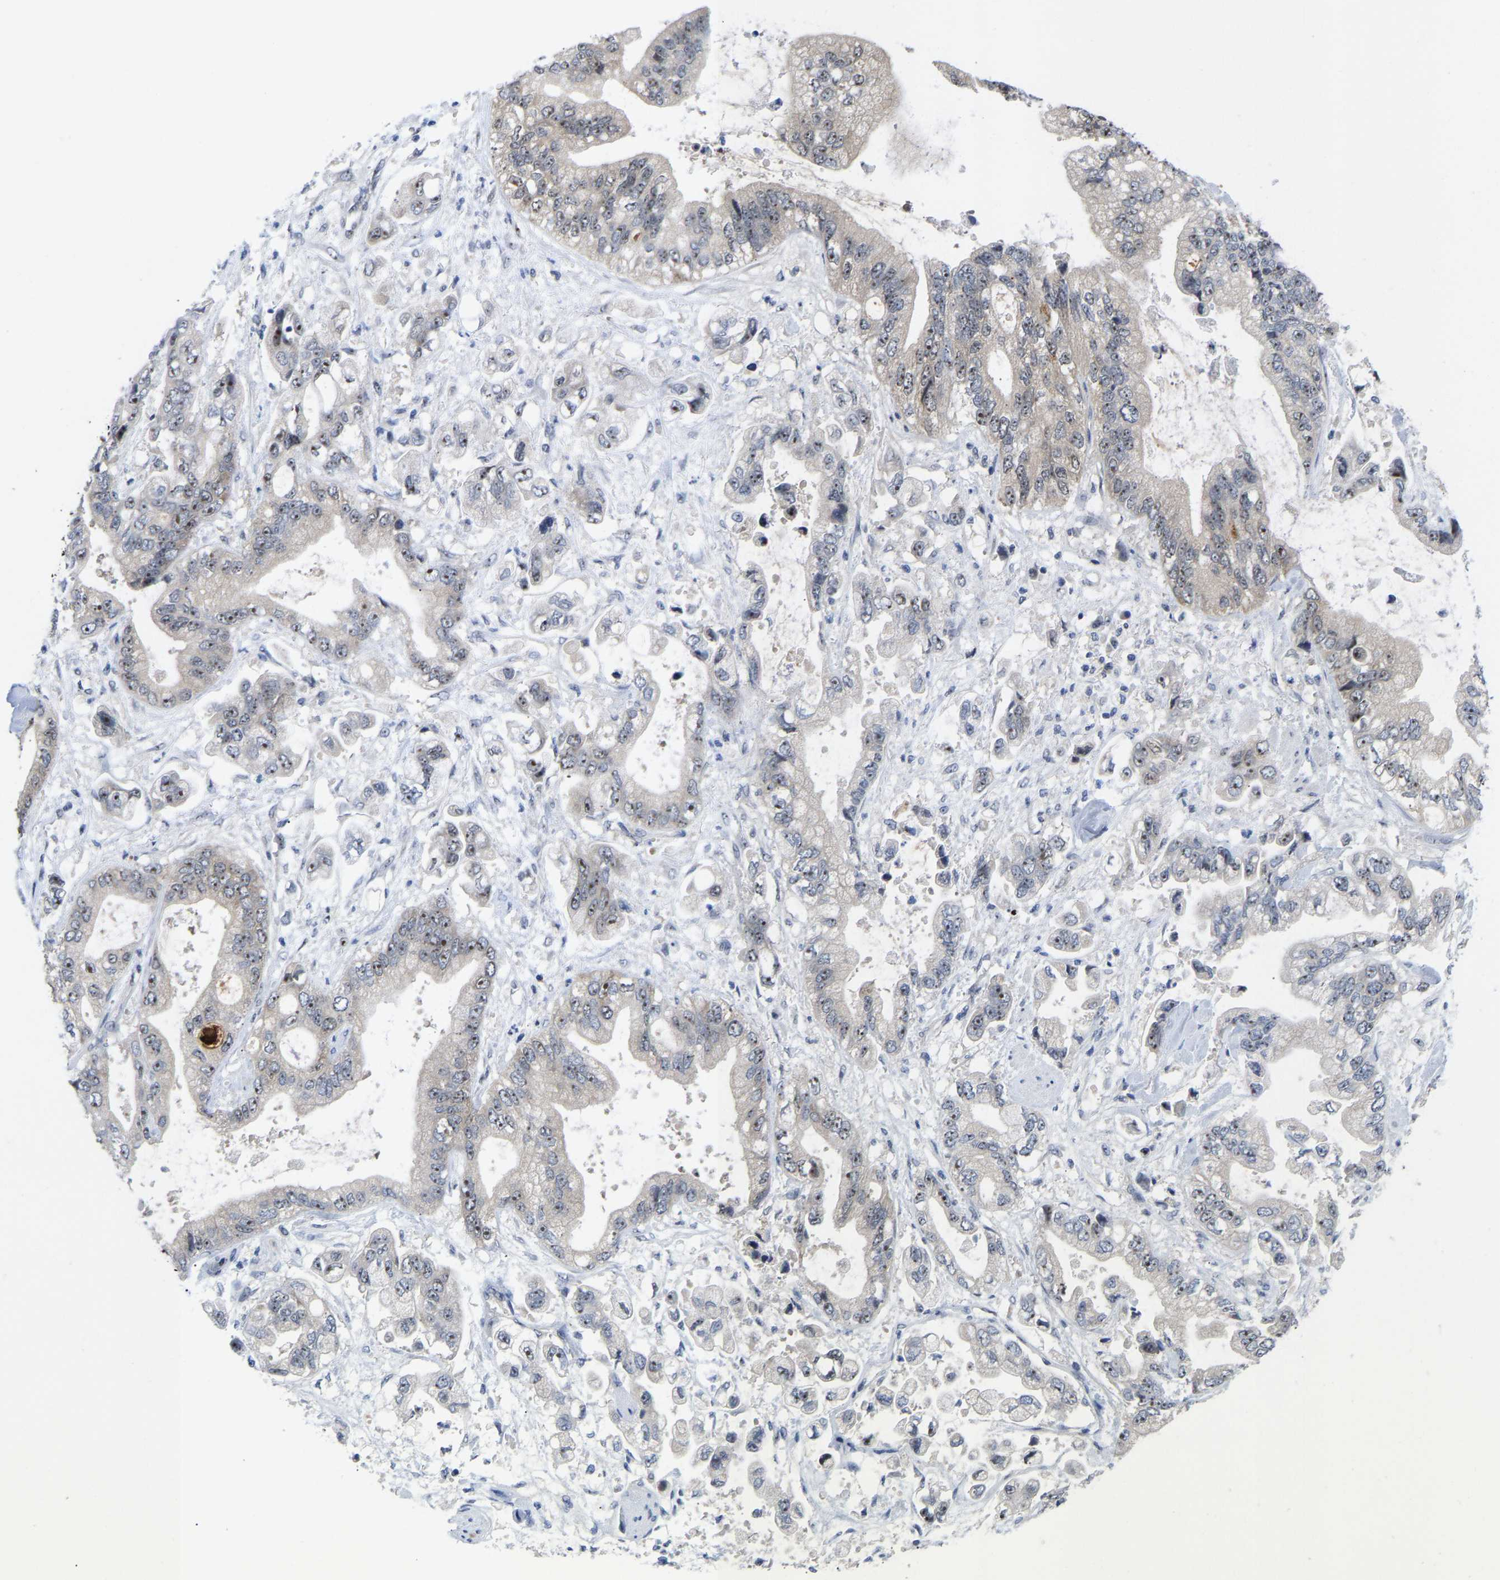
{"staining": {"intensity": "moderate", "quantity": "25%-75%", "location": "nuclear"}, "tissue": "stomach cancer", "cell_type": "Tumor cells", "image_type": "cancer", "snomed": [{"axis": "morphology", "description": "Normal tissue, NOS"}, {"axis": "morphology", "description": "Adenocarcinoma, NOS"}, {"axis": "topography", "description": "Stomach"}], "caption": "Protein expression by IHC reveals moderate nuclear staining in about 25%-75% of tumor cells in stomach adenocarcinoma.", "gene": "NLE1", "patient": {"sex": "male", "age": 62}}